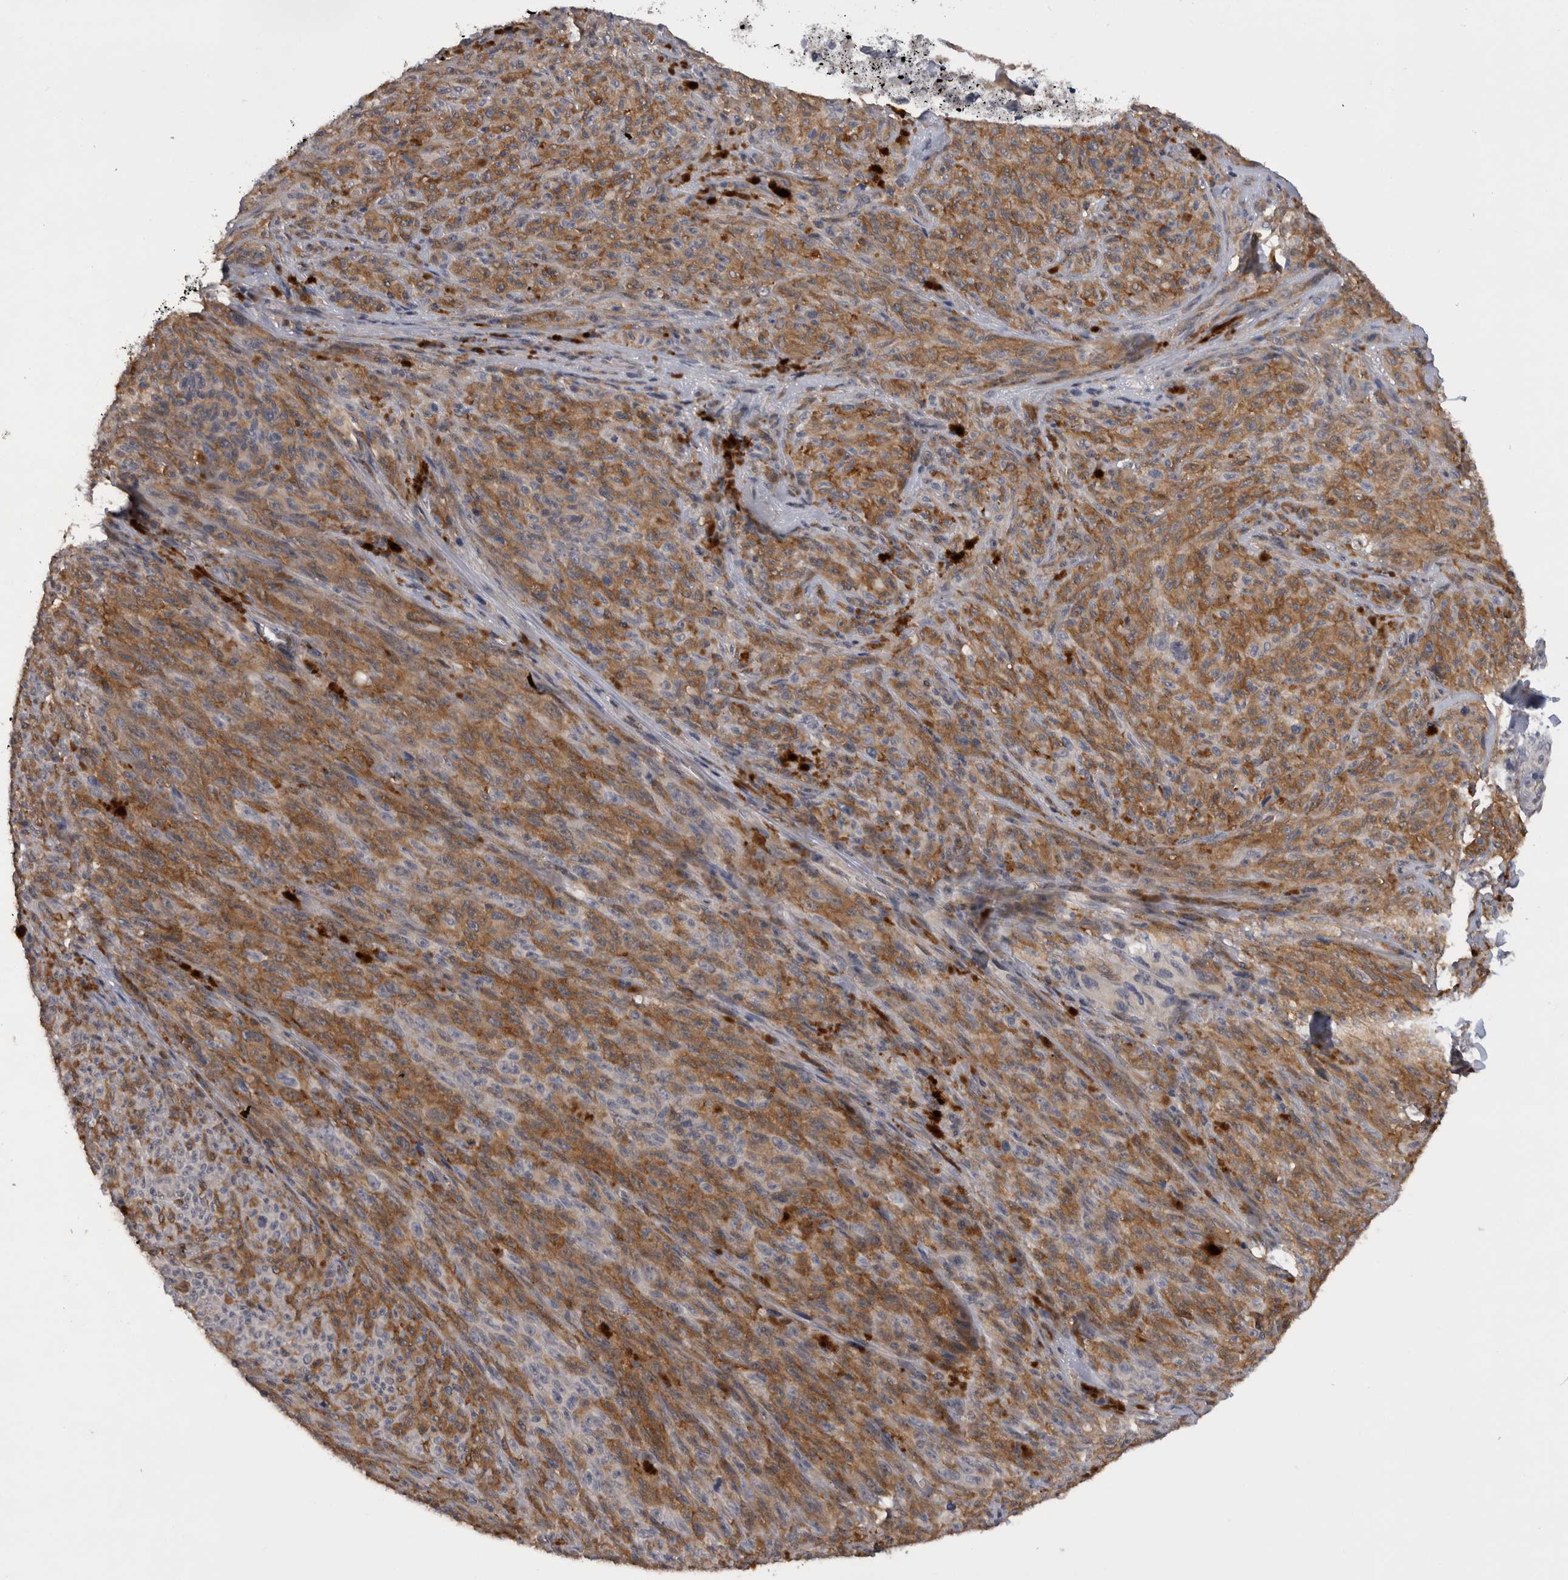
{"staining": {"intensity": "moderate", "quantity": ">75%", "location": "cytoplasmic/membranous"}, "tissue": "melanoma", "cell_type": "Tumor cells", "image_type": "cancer", "snomed": [{"axis": "morphology", "description": "Malignant melanoma, NOS"}, {"axis": "topography", "description": "Skin"}], "caption": "There is medium levels of moderate cytoplasmic/membranous expression in tumor cells of melanoma, as demonstrated by immunohistochemical staining (brown color).", "gene": "NFATC2", "patient": {"sex": "female", "age": 82}}